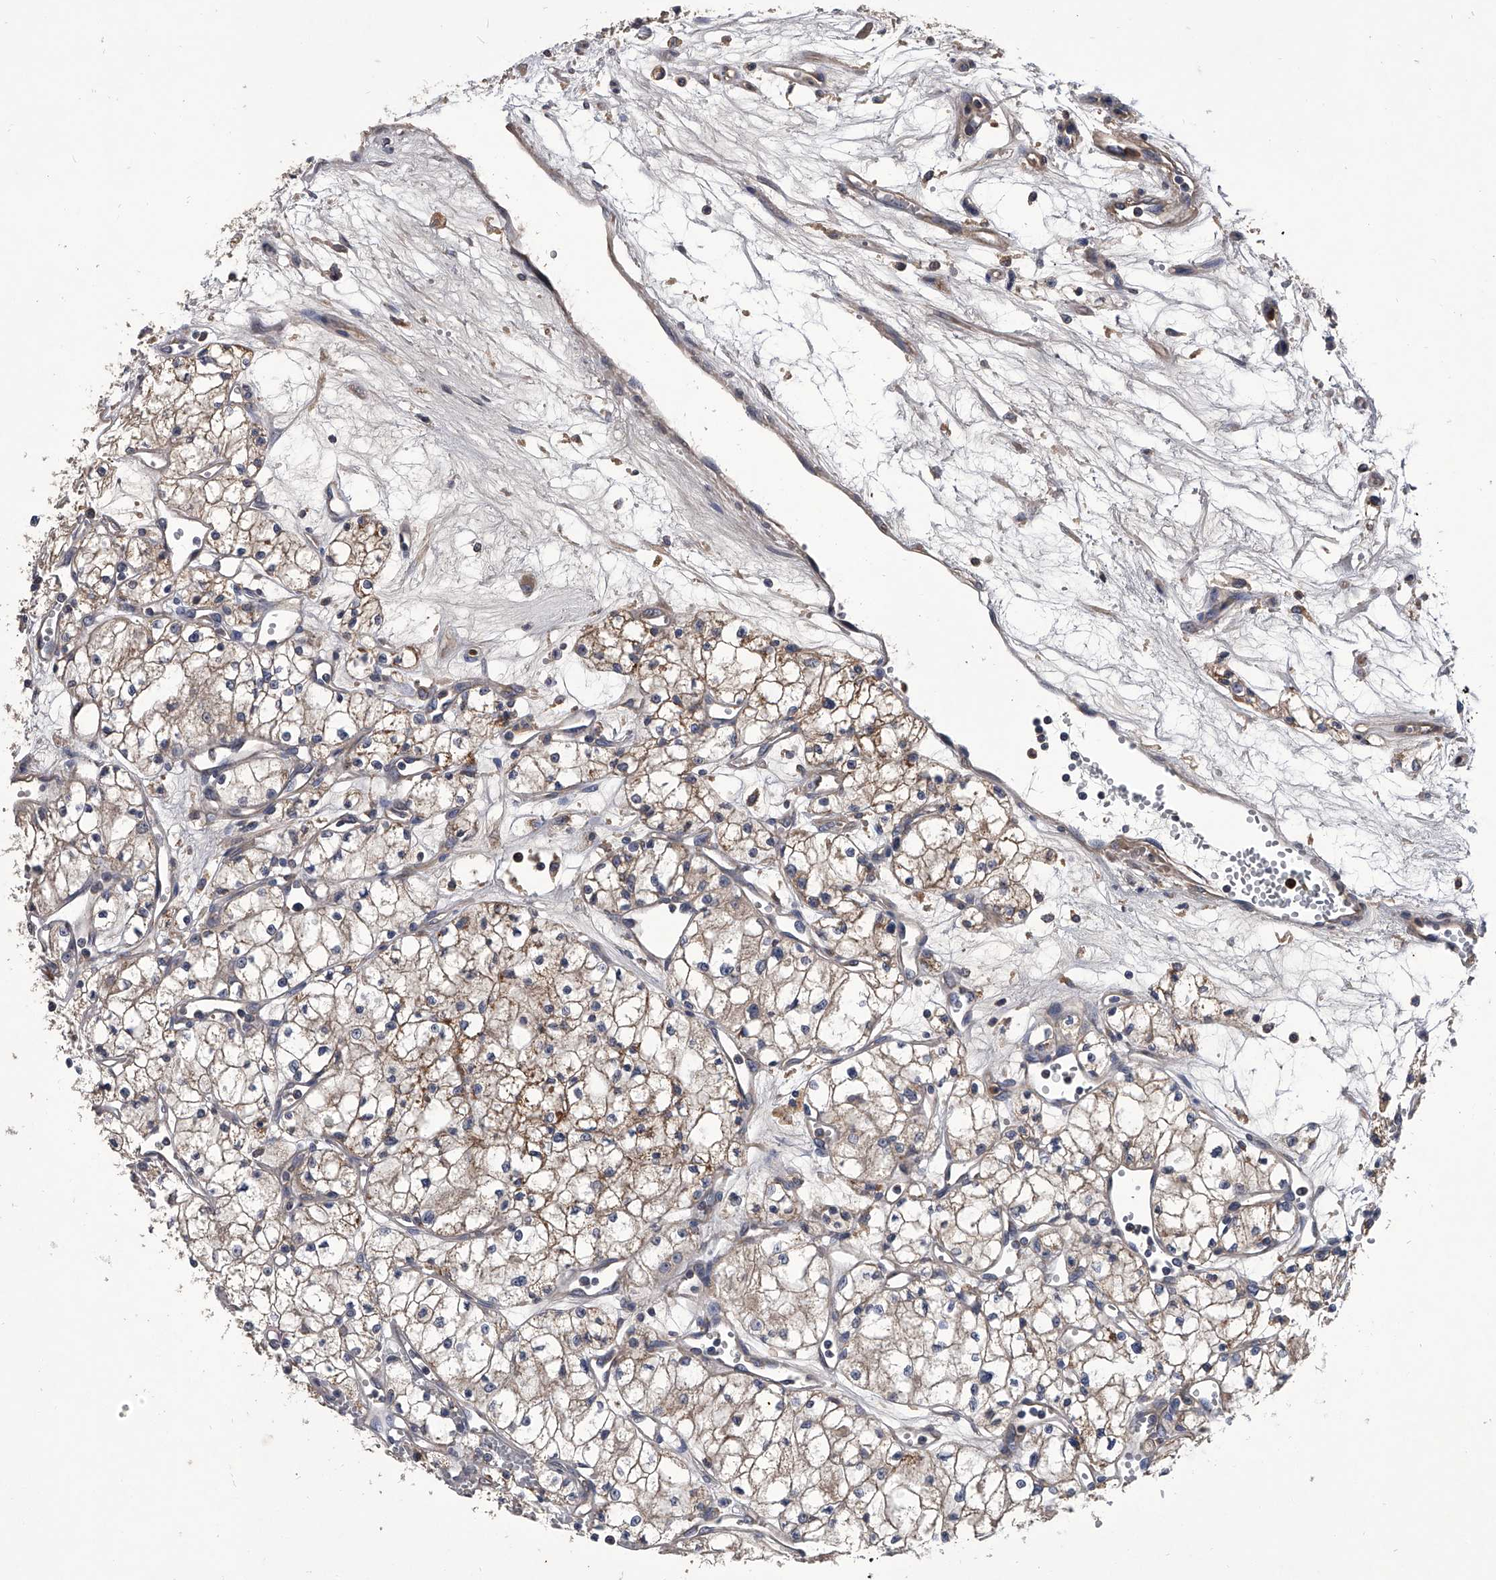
{"staining": {"intensity": "weak", "quantity": ">75%", "location": "cytoplasmic/membranous"}, "tissue": "renal cancer", "cell_type": "Tumor cells", "image_type": "cancer", "snomed": [{"axis": "morphology", "description": "Adenocarcinoma, NOS"}, {"axis": "topography", "description": "Kidney"}], "caption": "This is a histology image of IHC staining of renal adenocarcinoma, which shows weak positivity in the cytoplasmic/membranous of tumor cells.", "gene": "NRP1", "patient": {"sex": "male", "age": 59}}